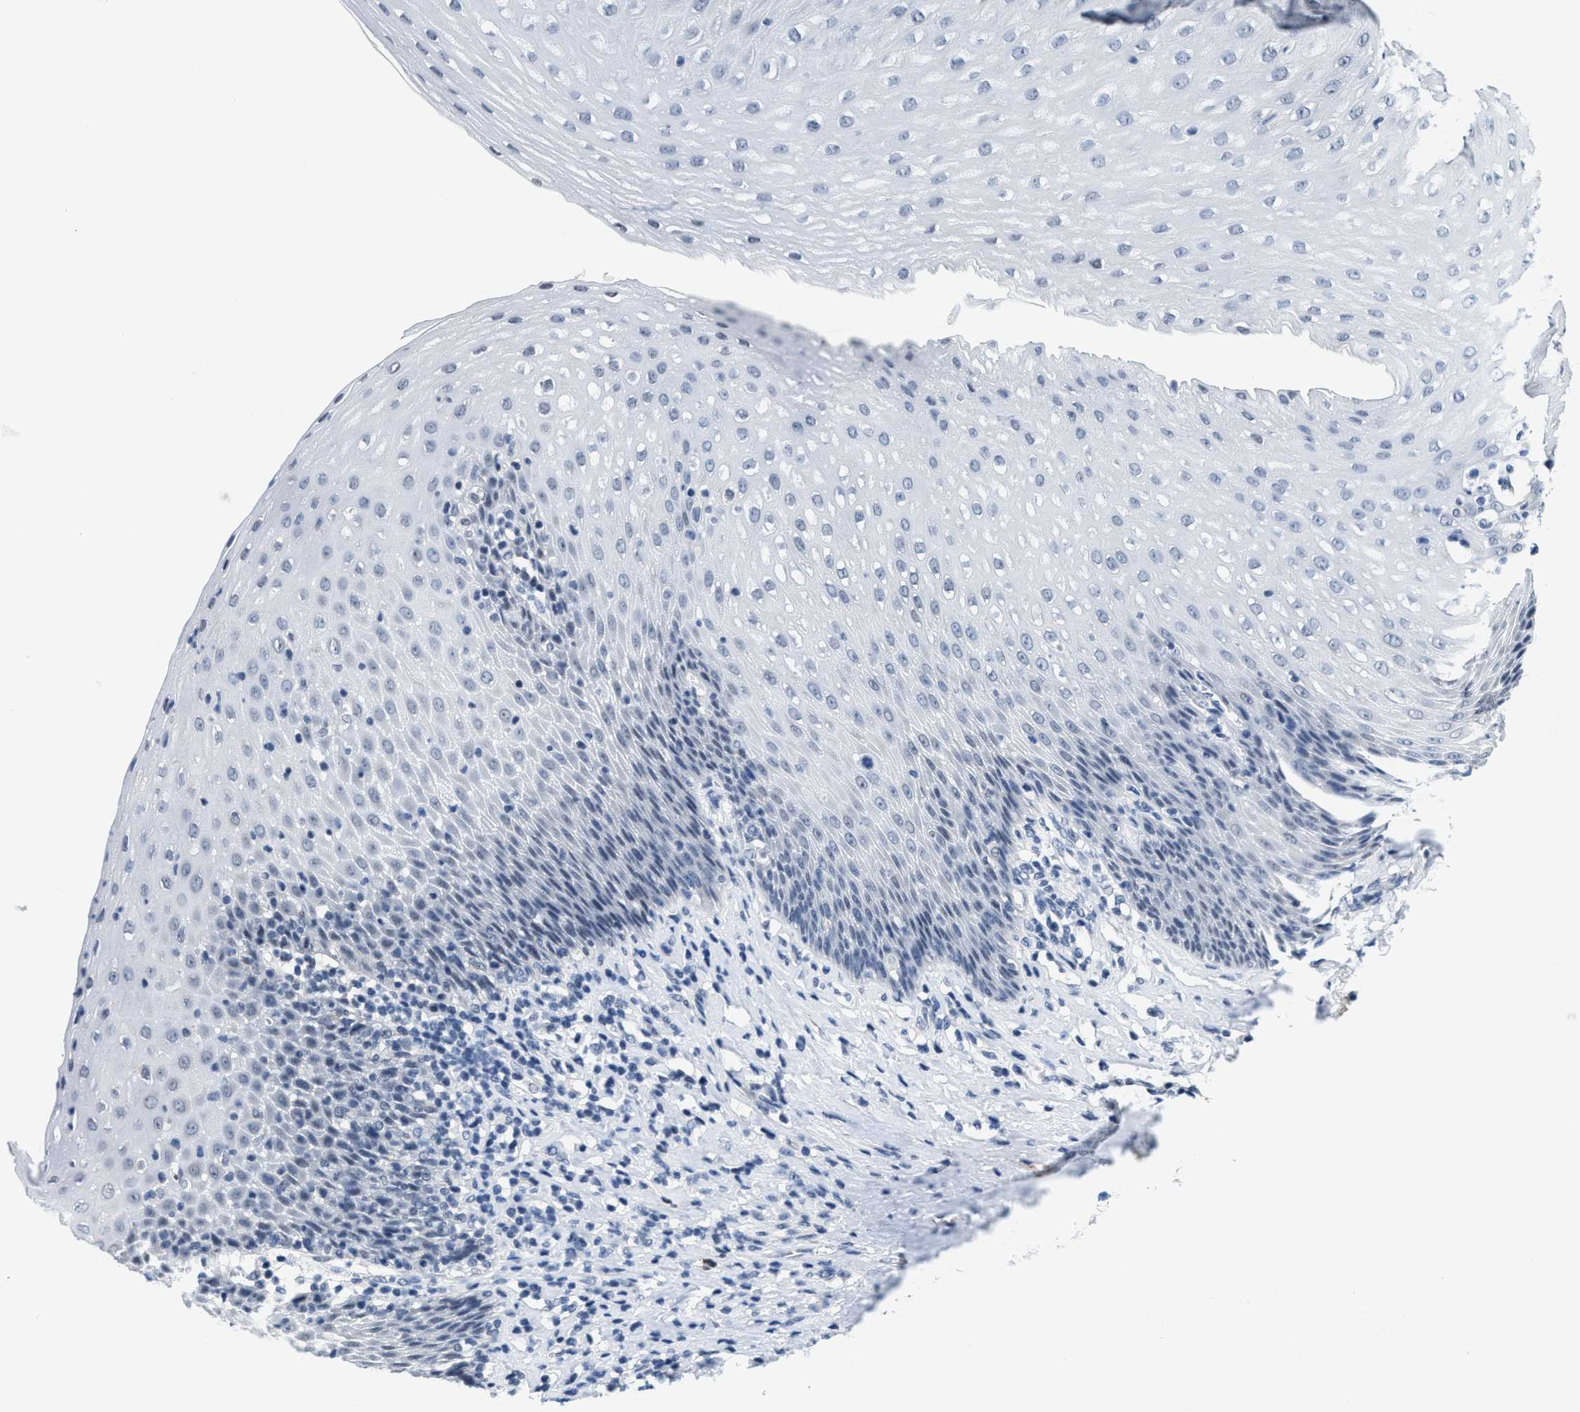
{"staining": {"intensity": "negative", "quantity": "none", "location": "none"}, "tissue": "esophagus", "cell_type": "Squamous epithelial cells", "image_type": "normal", "snomed": [{"axis": "morphology", "description": "Normal tissue, NOS"}, {"axis": "topography", "description": "Esophagus"}], "caption": "Immunohistochemical staining of normal esophagus reveals no significant expression in squamous epithelial cells.", "gene": "SETD1B", "patient": {"sex": "female", "age": 61}}